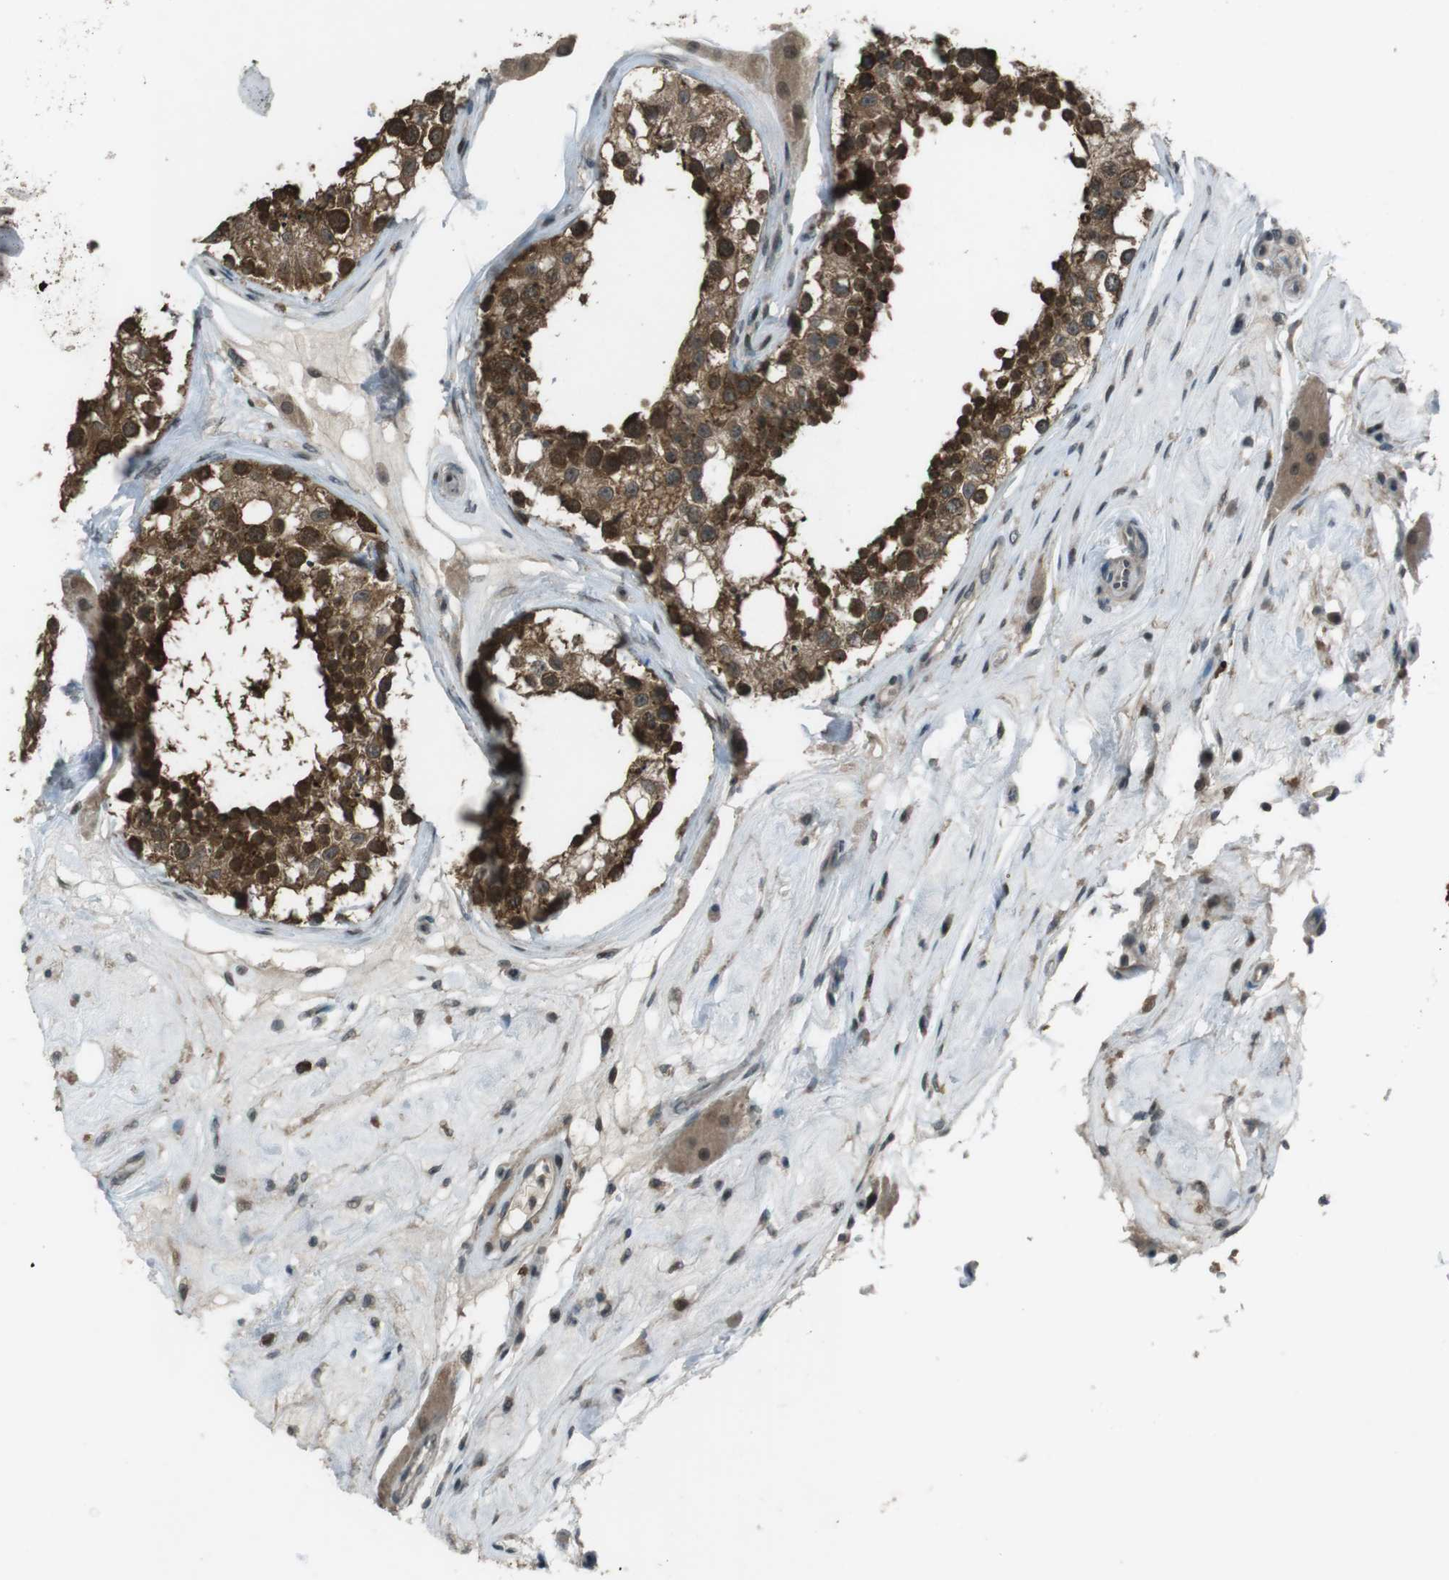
{"staining": {"intensity": "strong", "quantity": ">75%", "location": "cytoplasmic/membranous,nuclear"}, "tissue": "testis", "cell_type": "Cells in seminiferous ducts", "image_type": "normal", "snomed": [{"axis": "morphology", "description": "Normal tissue, NOS"}, {"axis": "topography", "description": "Testis"}], "caption": "Unremarkable testis was stained to show a protein in brown. There is high levels of strong cytoplasmic/membranous,nuclear positivity in about >75% of cells in seminiferous ducts. (brown staining indicates protein expression, while blue staining denotes nuclei).", "gene": "SLITRK5", "patient": {"sex": "male", "age": 68}}